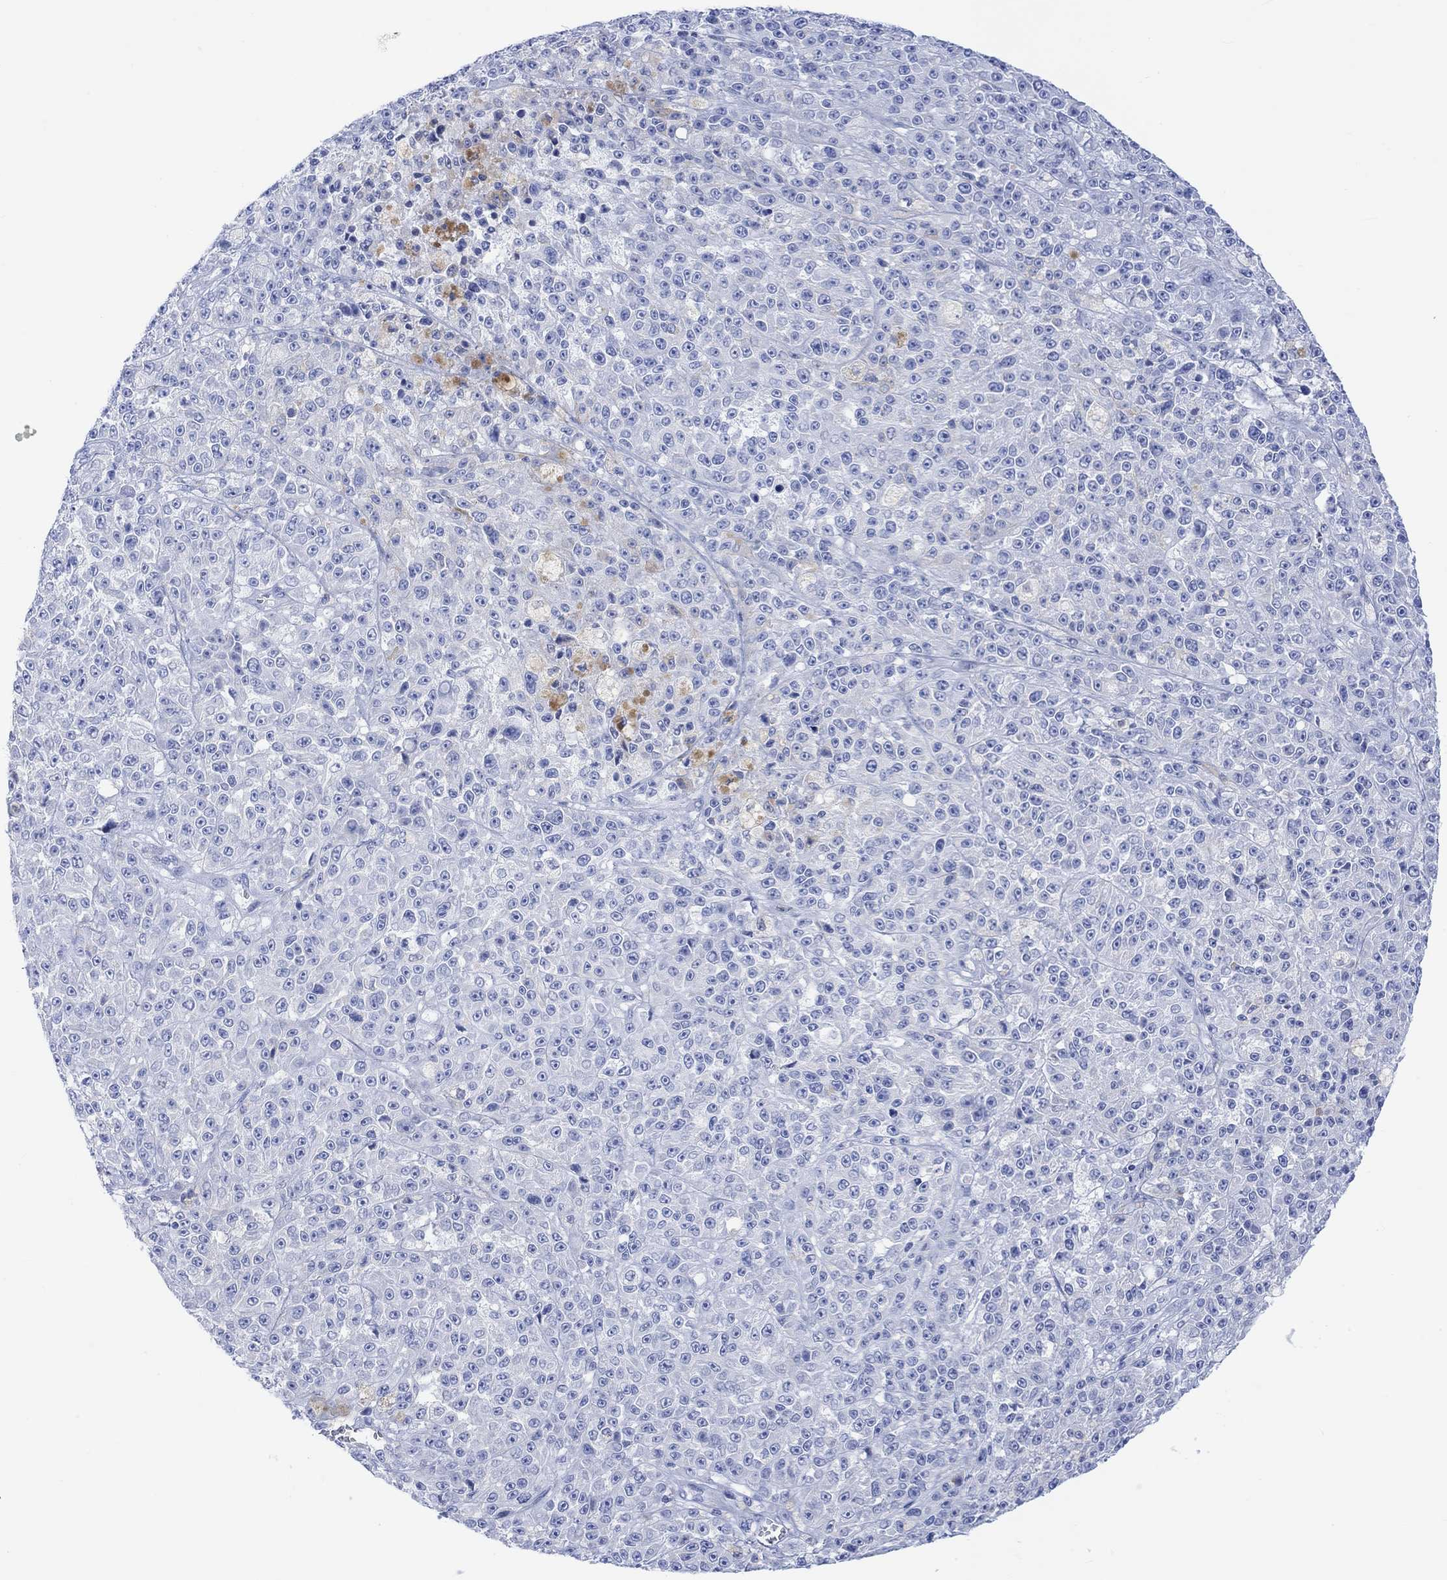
{"staining": {"intensity": "negative", "quantity": "none", "location": "none"}, "tissue": "melanoma", "cell_type": "Tumor cells", "image_type": "cancer", "snomed": [{"axis": "morphology", "description": "Malignant melanoma, NOS"}, {"axis": "topography", "description": "Skin"}], "caption": "IHC photomicrograph of human malignant melanoma stained for a protein (brown), which displays no positivity in tumor cells.", "gene": "CALCA", "patient": {"sex": "female", "age": 58}}